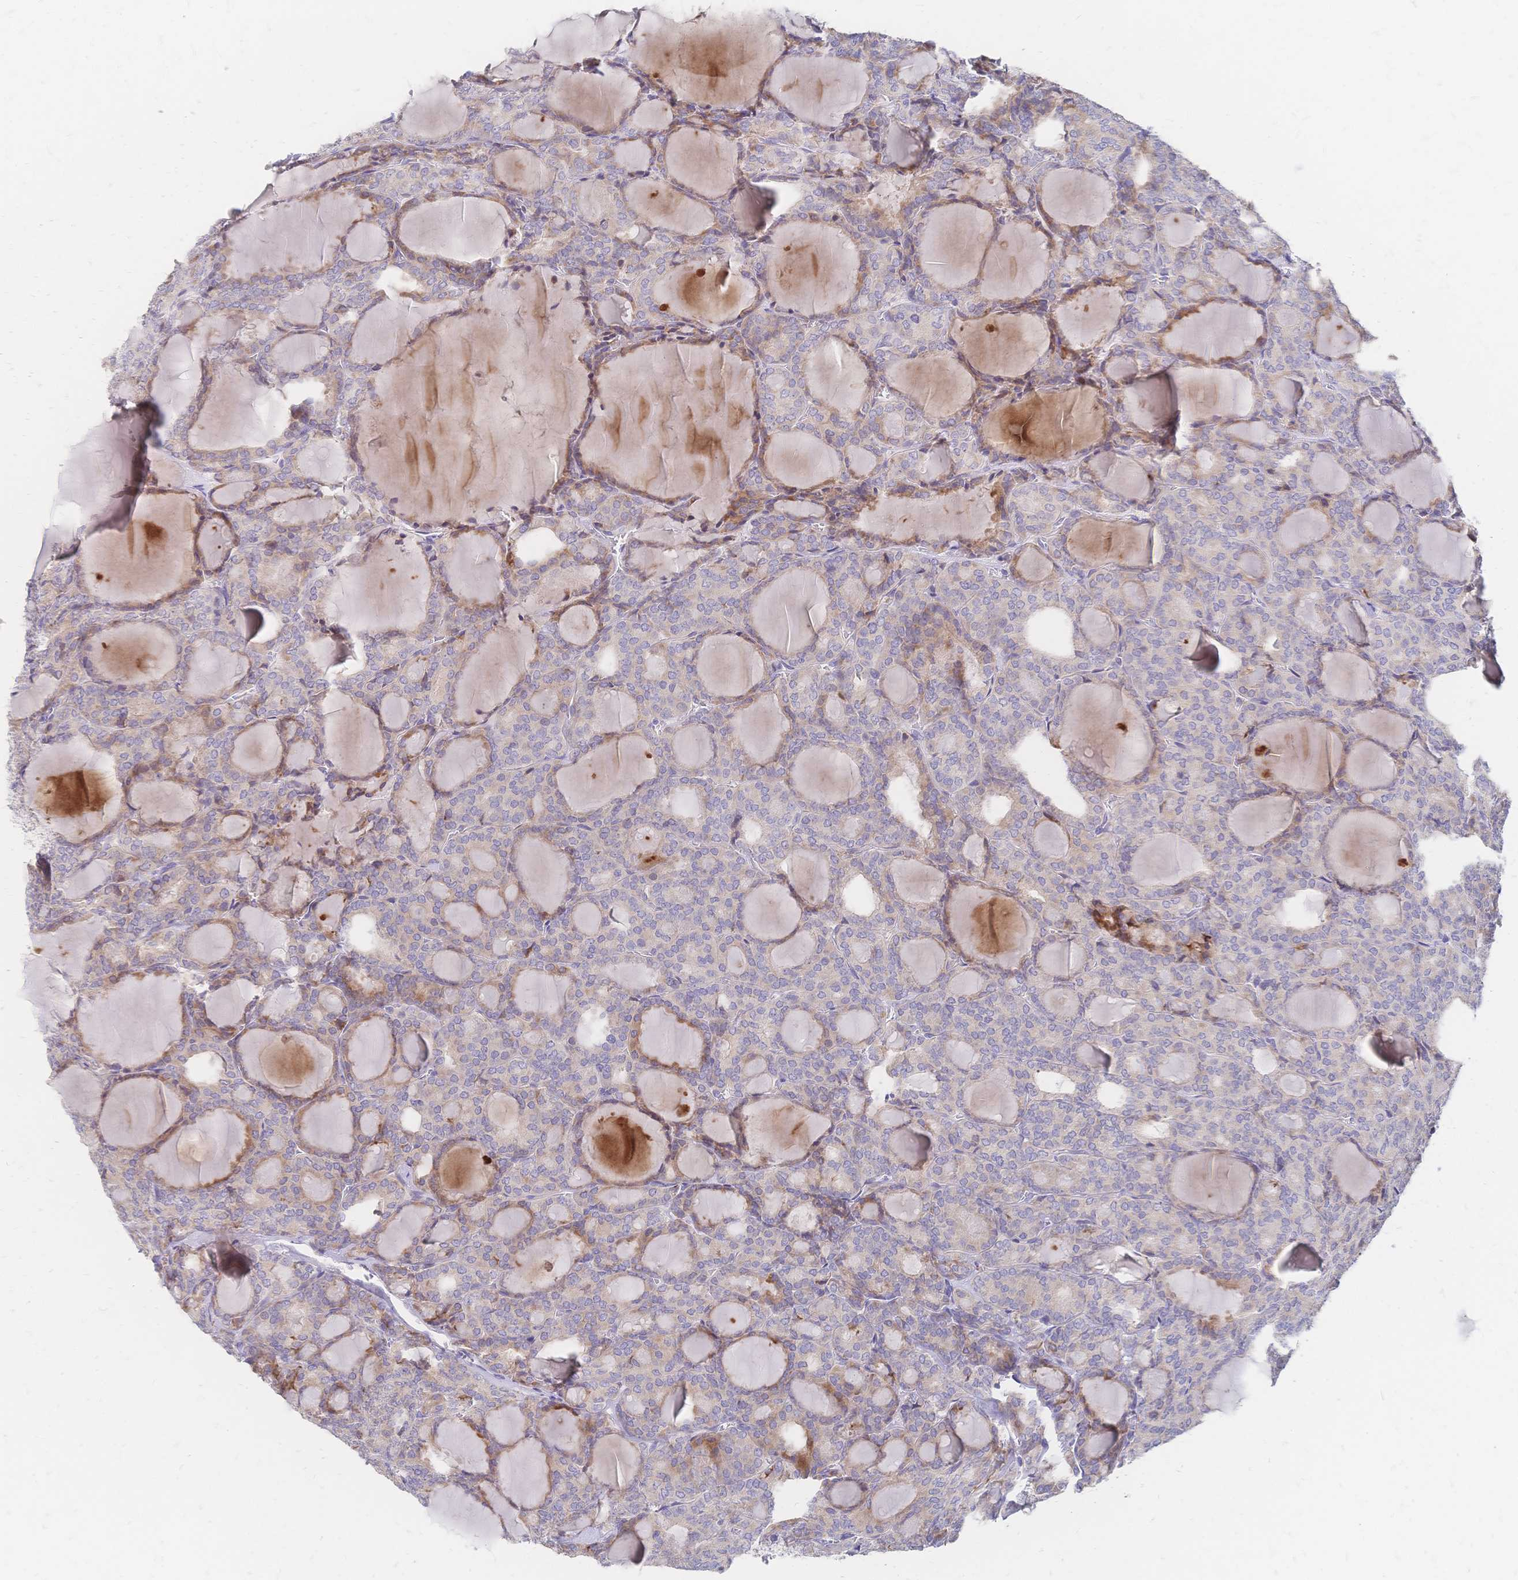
{"staining": {"intensity": "weak", "quantity": "25%-75%", "location": "cytoplasmic/membranous"}, "tissue": "thyroid cancer", "cell_type": "Tumor cells", "image_type": "cancer", "snomed": [{"axis": "morphology", "description": "Follicular adenoma carcinoma, NOS"}, {"axis": "topography", "description": "Thyroid gland"}], "caption": "This histopathology image demonstrates immunohistochemistry (IHC) staining of thyroid follicular adenoma carcinoma, with low weak cytoplasmic/membranous staining in about 25%-75% of tumor cells.", "gene": "VWC2L", "patient": {"sex": "male", "age": 74}}